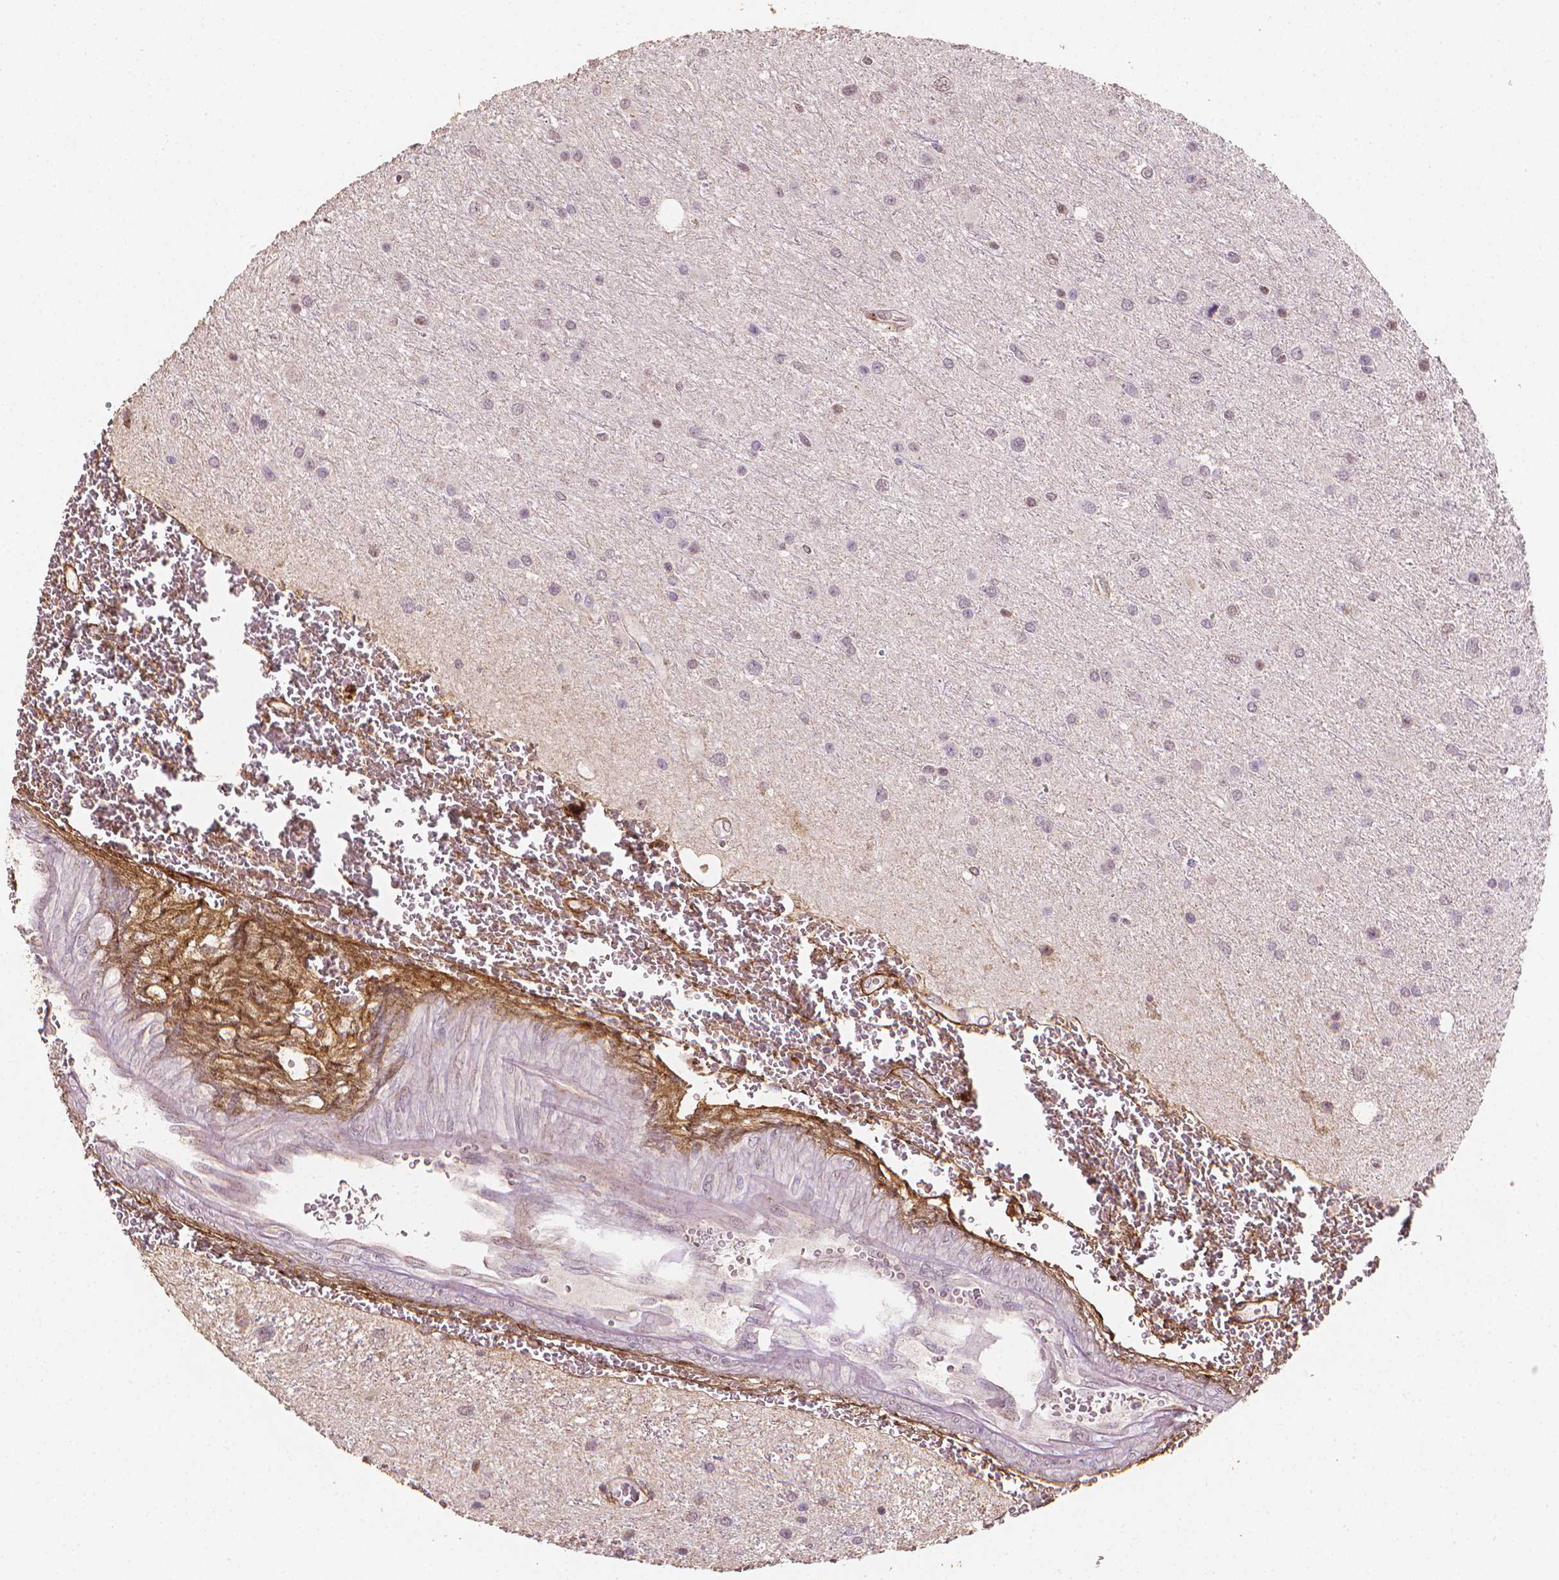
{"staining": {"intensity": "negative", "quantity": "none", "location": "none"}, "tissue": "glioma", "cell_type": "Tumor cells", "image_type": "cancer", "snomed": [{"axis": "morphology", "description": "Glioma, malignant, Low grade"}, {"axis": "topography", "description": "Brain"}], "caption": "Tumor cells show no significant expression in glioma. (DAB immunohistochemistry with hematoxylin counter stain).", "gene": "DCN", "patient": {"sex": "female", "age": 32}}